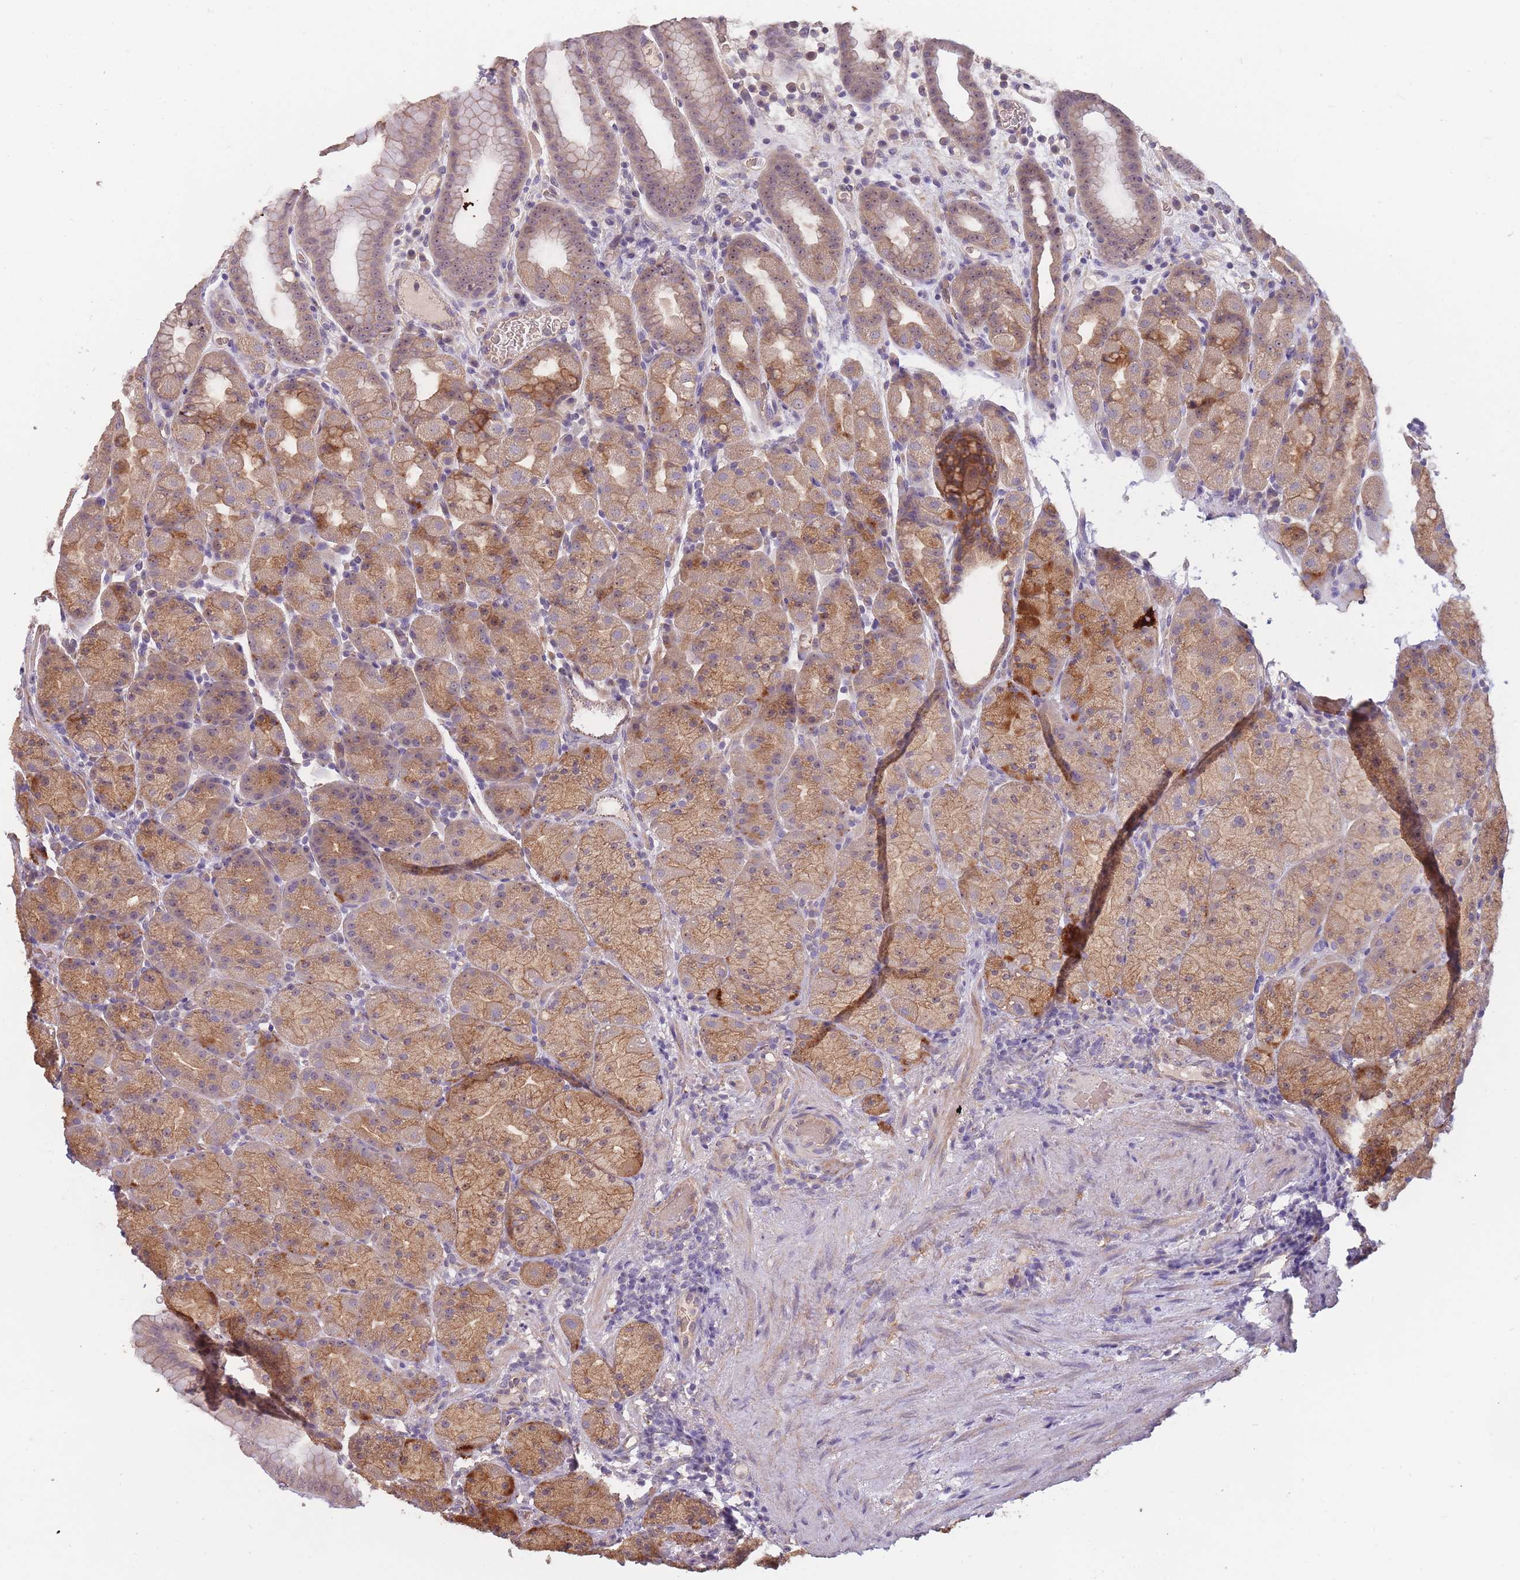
{"staining": {"intensity": "moderate", "quantity": "25%-75%", "location": "cytoplasmic/membranous,nuclear"}, "tissue": "stomach", "cell_type": "Glandular cells", "image_type": "normal", "snomed": [{"axis": "morphology", "description": "Normal tissue, NOS"}, {"axis": "topography", "description": "Stomach, upper"}, {"axis": "topography", "description": "Stomach, lower"}, {"axis": "topography", "description": "Small intestine"}], "caption": "Stomach stained with a brown dye exhibits moderate cytoplasmic/membranous,nuclear positive expression in about 25%-75% of glandular cells.", "gene": "KIAA1755", "patient": {"sex": "male", "age": 68}}